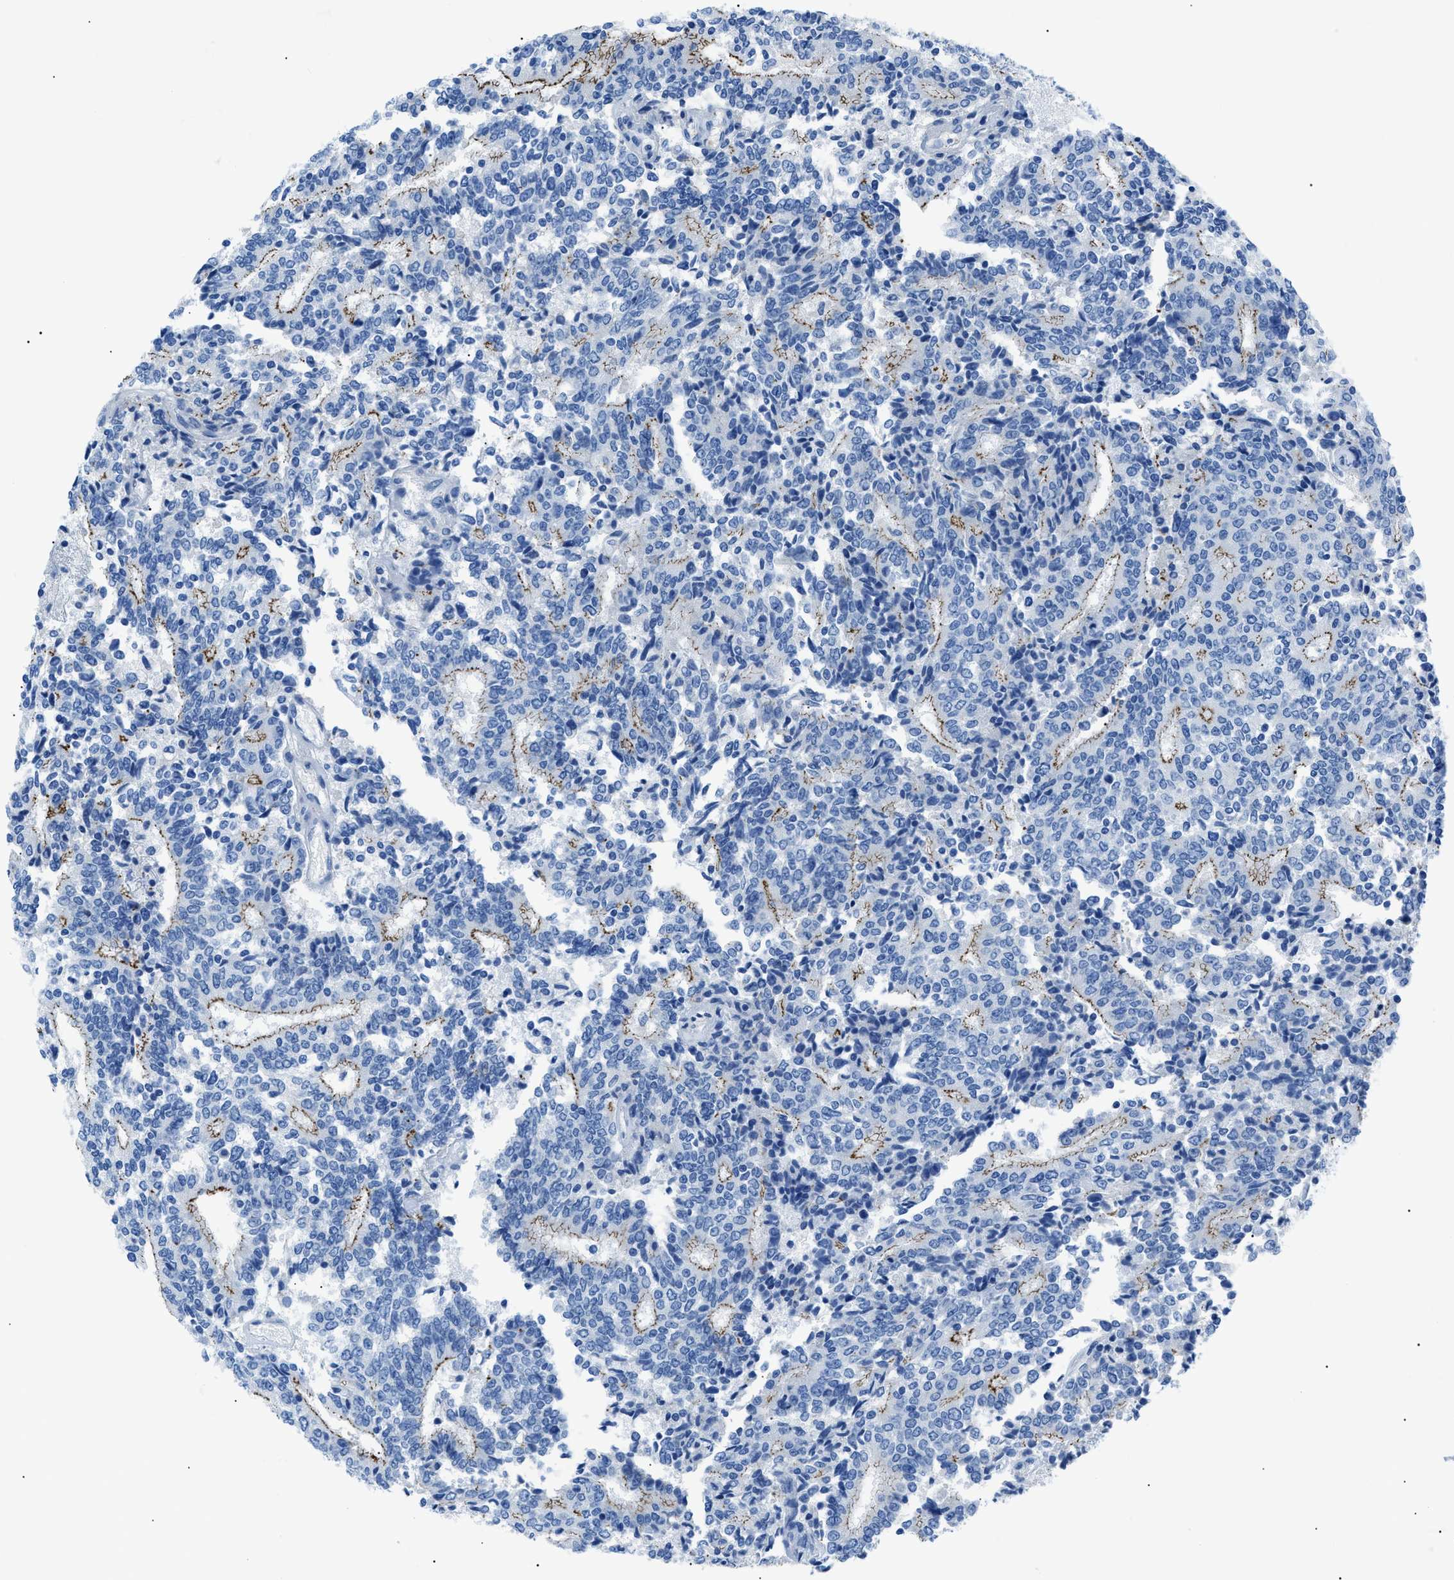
{"staining": {"intensity": "weak", "quantity": "25%-75%", "location": "cytoplasmic/membranous"}, "tissue": "prostate cancer", "cell_type": "Tumor cells", "image_type": "cancer", "snomed": [{"axis": "morphology", "description": "Normal tissue, NOS"}, {"axis": "morphology", "description": "Adenocarcinoma, High grade"}, {"axis": "topography", "description": "Prostate"}, {"axis": "topography", "description": "Seminal veicle"}], "caption": "This is an image of IHC staining of adenocarcinoma (high-grade) (prostate), which shows weak positivity in the cytoplasmic/membranous of tumor cells.", "gene": "ZDHHC24", "patient": {"sex": "male", "age": 55}}